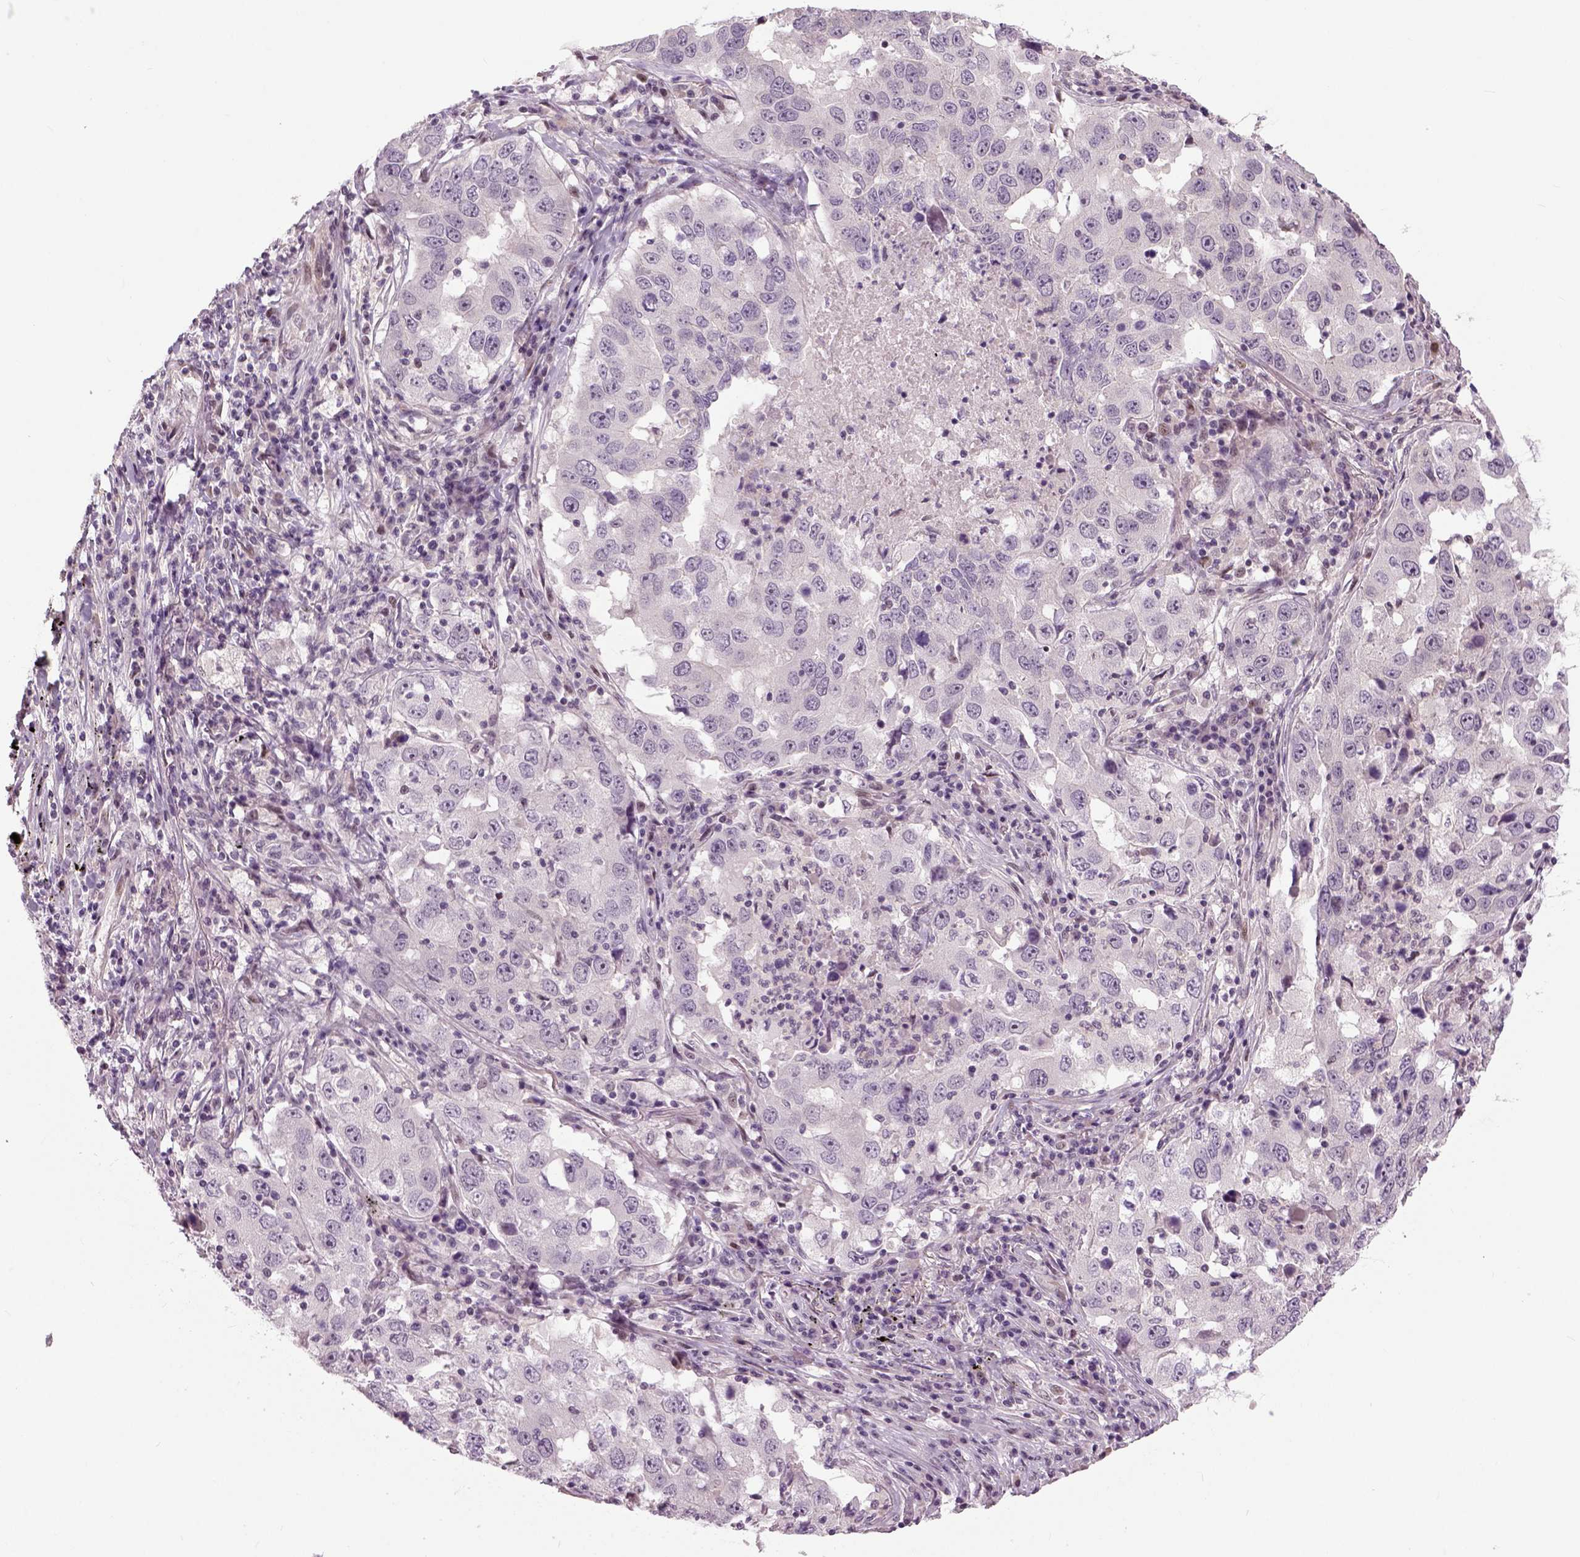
{"staining": {"intensity": "negative", "quantity": "none", "location": "none"}, "tissue": "lung cancer", "cell_type": "Tumor cells", "image_type": "cancer", "snomed": [{"axis": "morphology", "description": "Adenocarcinoma, NOS"}, {"axis": "topography", "description": "Lung"}], "caption": "Immunohistochemical staining of human adenocarcinoma (lung) shows no significant staining in tumor cells.", "gene": "NECAB1", "patient": {"sex": "male", "age": 73}}